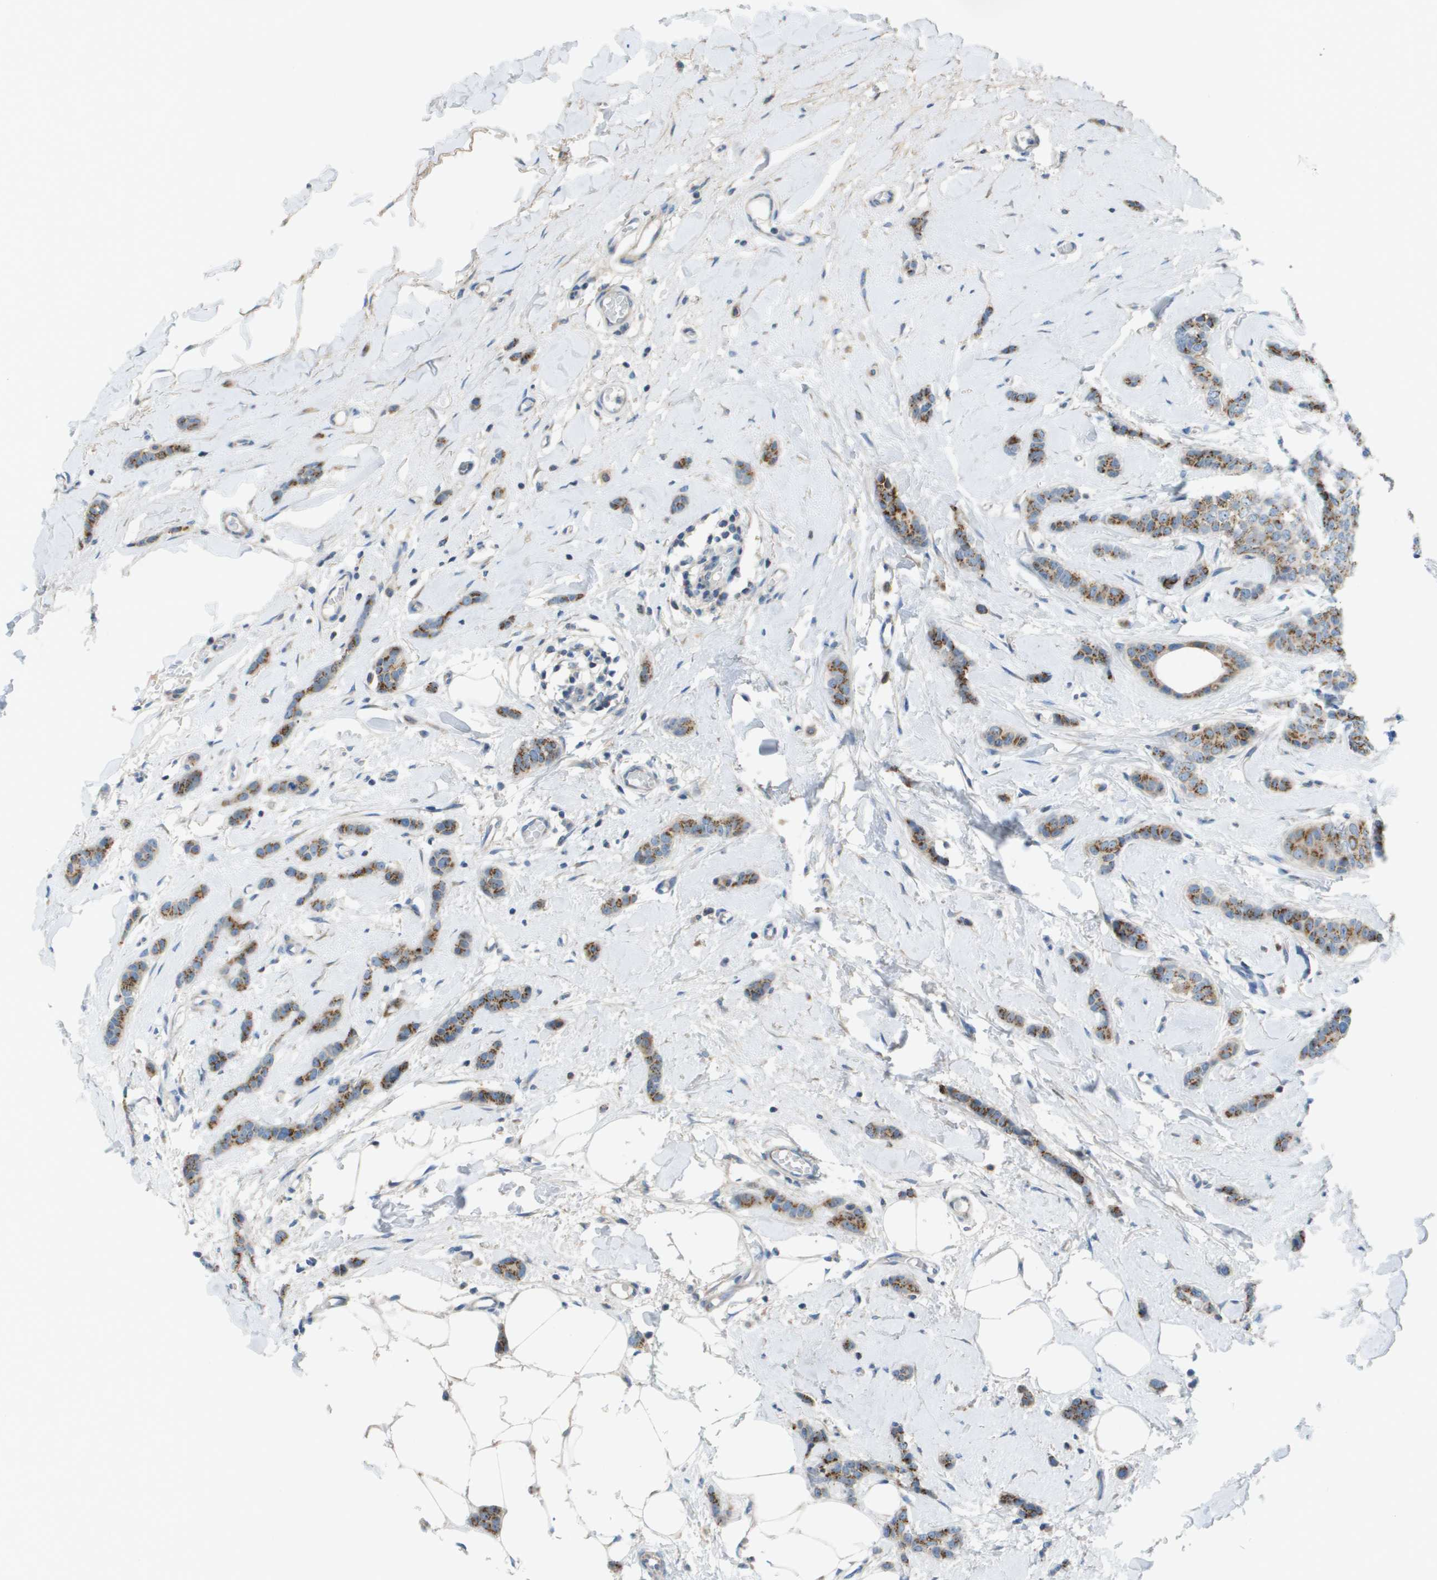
{"staining": {"intensity": "strong", "quantity": ">75%", "location": "cytoplasmic/membranous"}, "tissue": "breast cancer", "cell_type": "Tumor cells", "image_type": "cancer", "snomed": [{"axis": "morphology", "description": "Lobular carcinoma"}, {"axis": "topography", "description": "Skin"}, {"axis": "topography", "description": "Breast"}], "caption": "IHC of lobular carcinoma (breast) exhibits high levels of strong cytoplasmic/membranous staining in about >75% of tumor cells.", "gene": "GALNT6", "patient": {"sex": "female", "age": 46}}